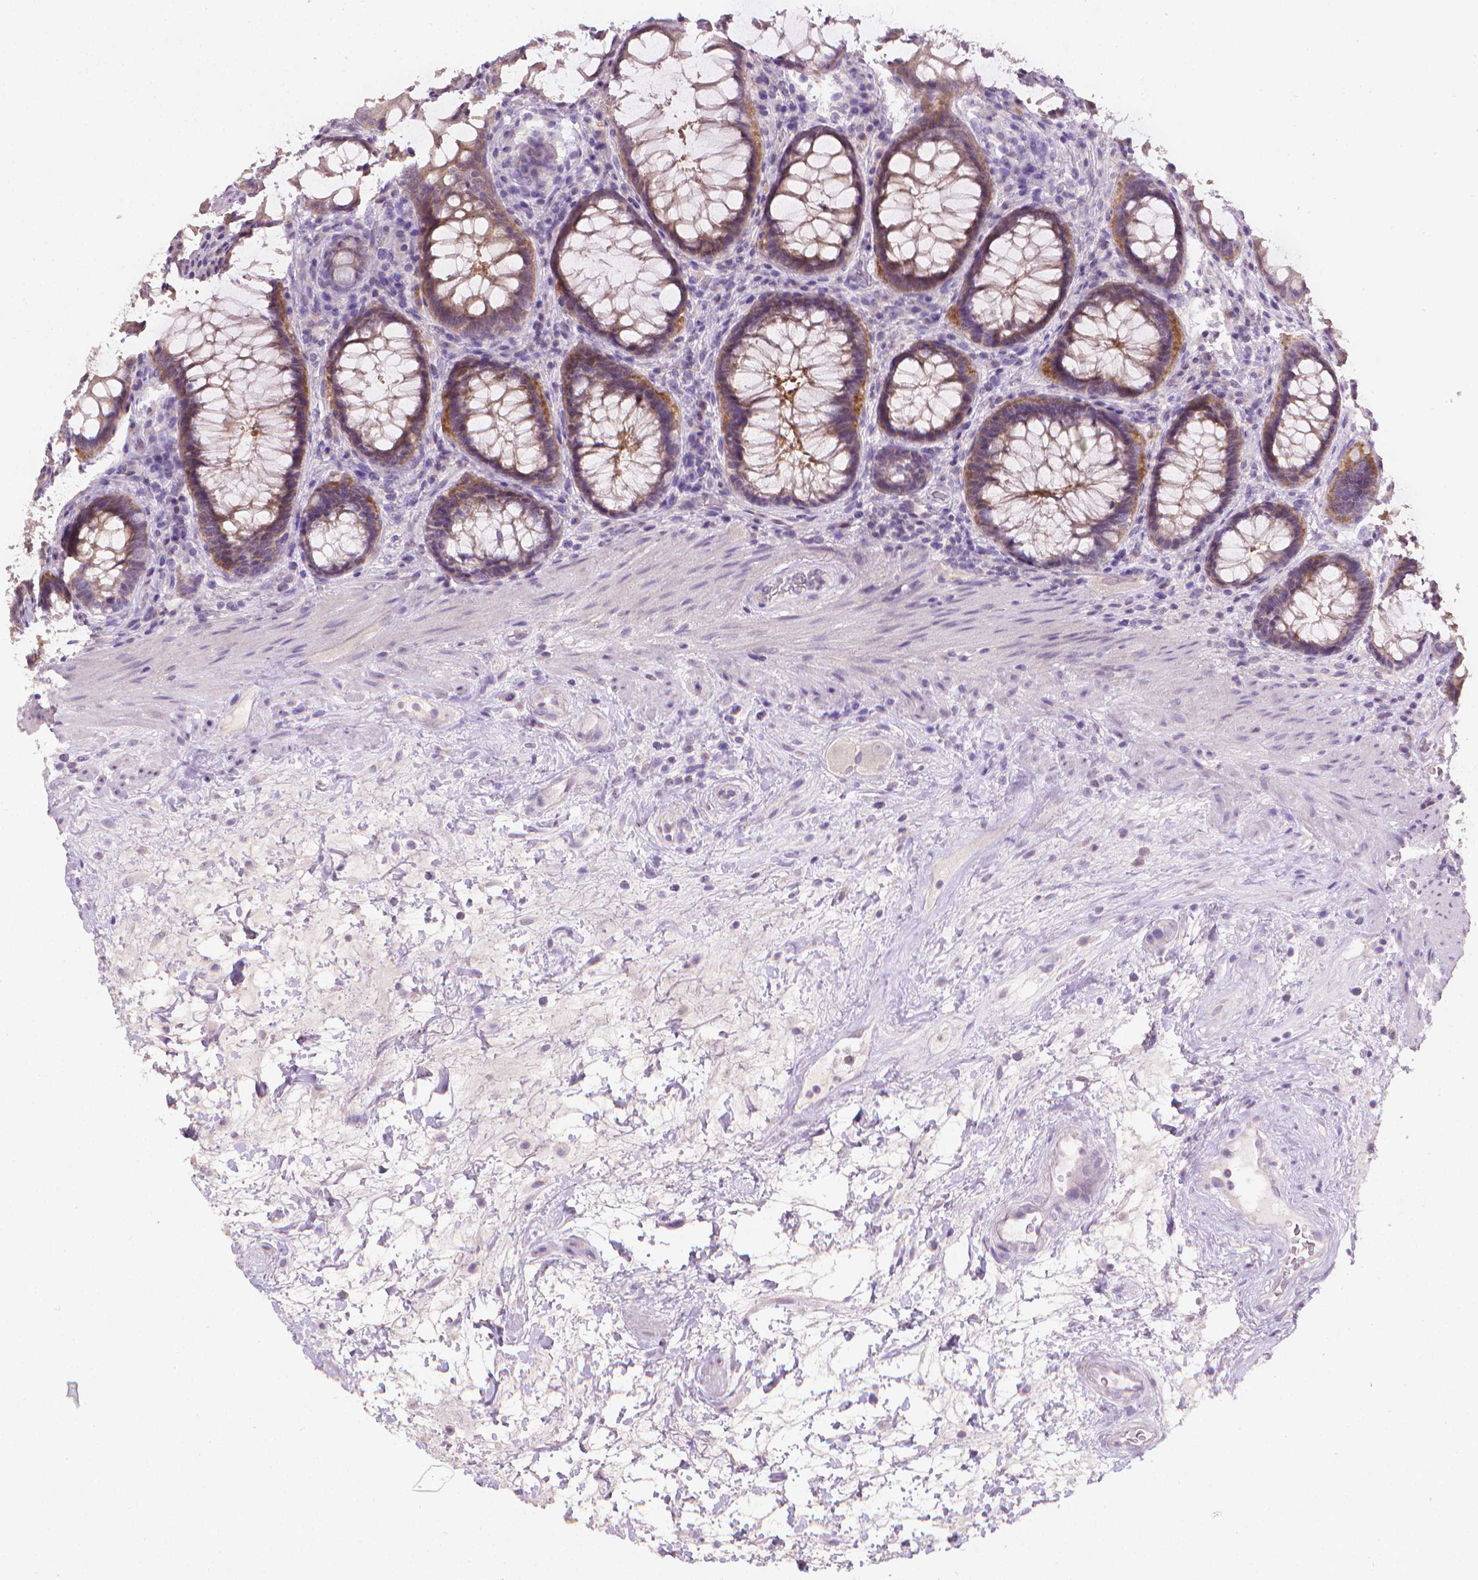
{"staining": {"intensity": "moderate", "quantity": "<25%", "location": "cytoplasmic/membranous"}, "tissue": "rectum", "cell_type": "Glandular cells", "image_type": "normal", "snomed": [{"axis": "morphology", "description": "Normal tissue, NOS"}, {"axis": "topography", "description": "Rectum"}], "caption": "Protein staining of unremarkable rectum shows moderate cytoplasmic/membranous expression in approximately <25% of glandular cells. (DAB IHC with brightfield microscopy, high magnification).", "gene": "FASN", "patient": {"sex": "male", "age": 72}}